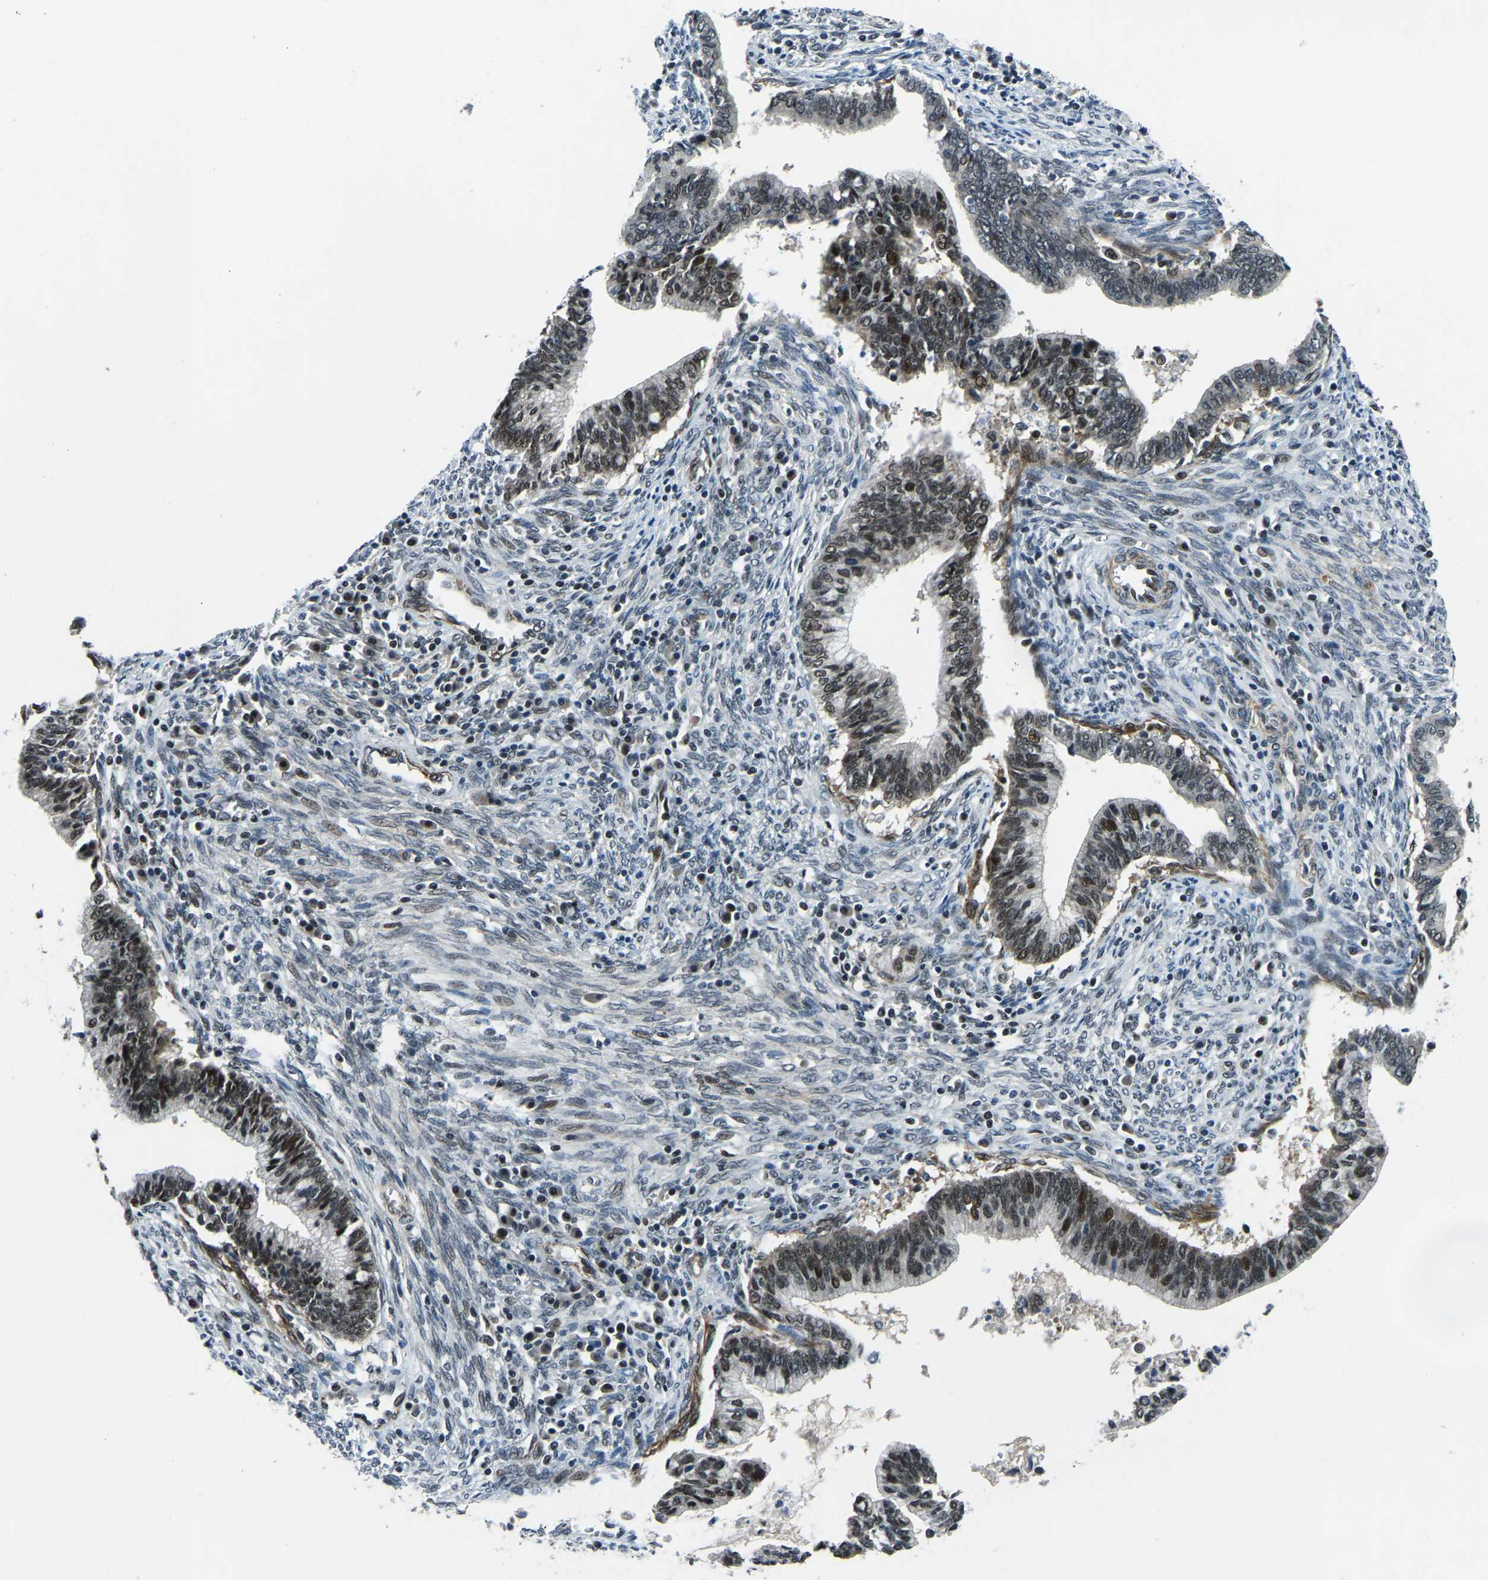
{"staining": {"intensity": "moderate", "quantity": "25%-75%", "location": "nuclear"}, "tissue": "cervical cancer", "cell_type": "Tumor cells", "image_type": "cancer", "snomed": [{"axis": "morphology", "description": "Adenocarcinoma, NOS"}, {"axis": "topography", "description": "Cervix"}], "caption": "The image shows staining of adenocarcinoma (cervical), revealing moderate nuclear protein staining (brown color) within tumor cells. The staining was performed using DAB, with brown indicating positive protein expression. Nuclei are stained blue with hematoxylin.", "gene": "PRCC", "patient": {"sex": "female", "age": 44}}